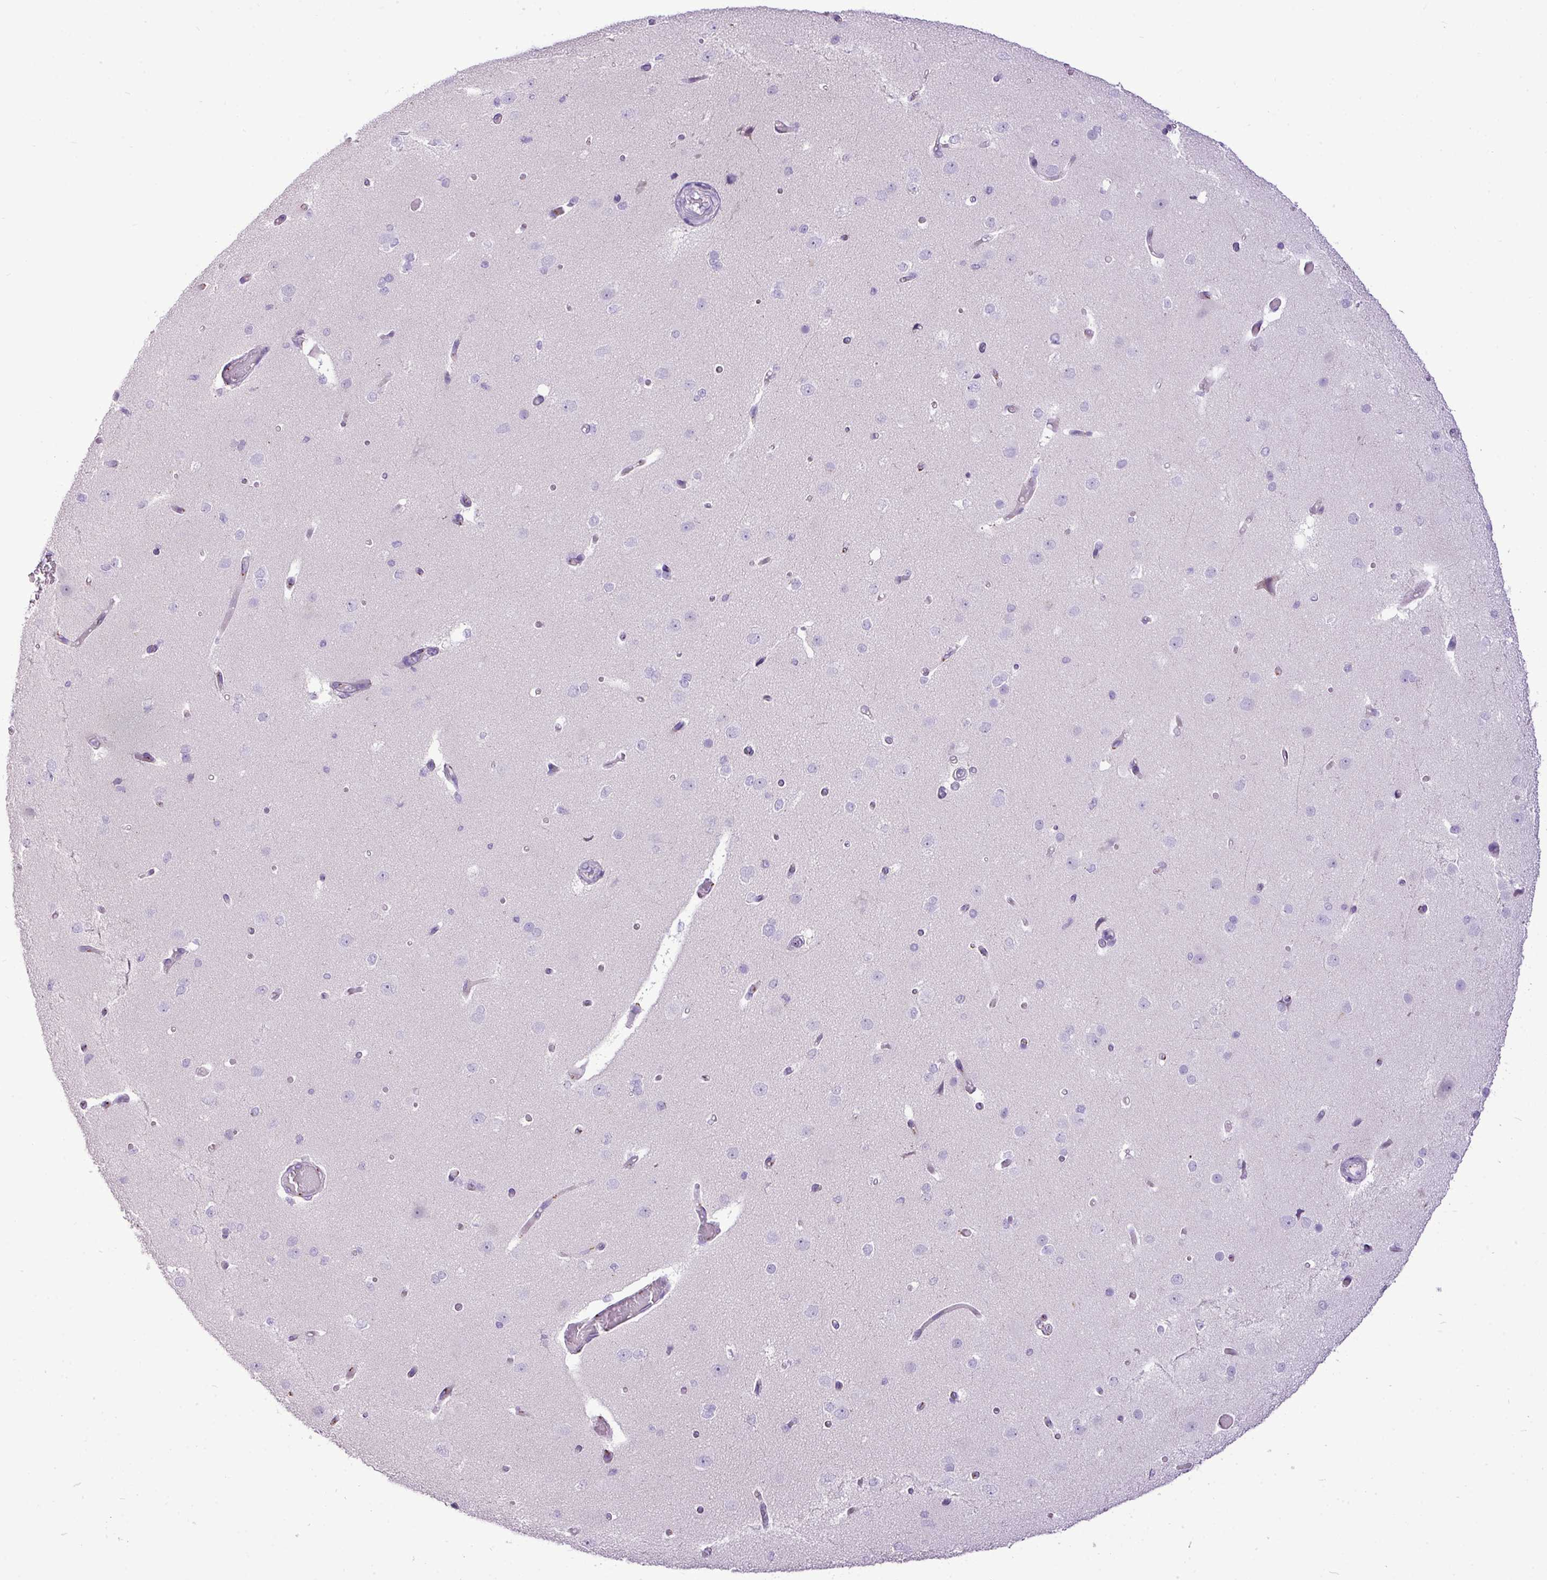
{"staining": {"intensity": "negative", "quantity": "none", "location": "none"}, "tissue": "cerebral cortex", "cell_type": "Endothelial cells", "image_type": "normal", "snomed": [{"axis": "morphology", "description": "Normal tissue, NOS"}, {"axis": "morphology", "description": "Inflammation, NOS"}, {"axis": "topography", "description": "Cerebral cortex"}], "caption": "Immunohistochemical staining of normal cerebral cortex reveals no significant positivity in endothelial cells. (Brightfield microscopy of DAB IHC at high magnification).", "gene": "FAM43A", "patient": {"sex": "male", "age": 6}}